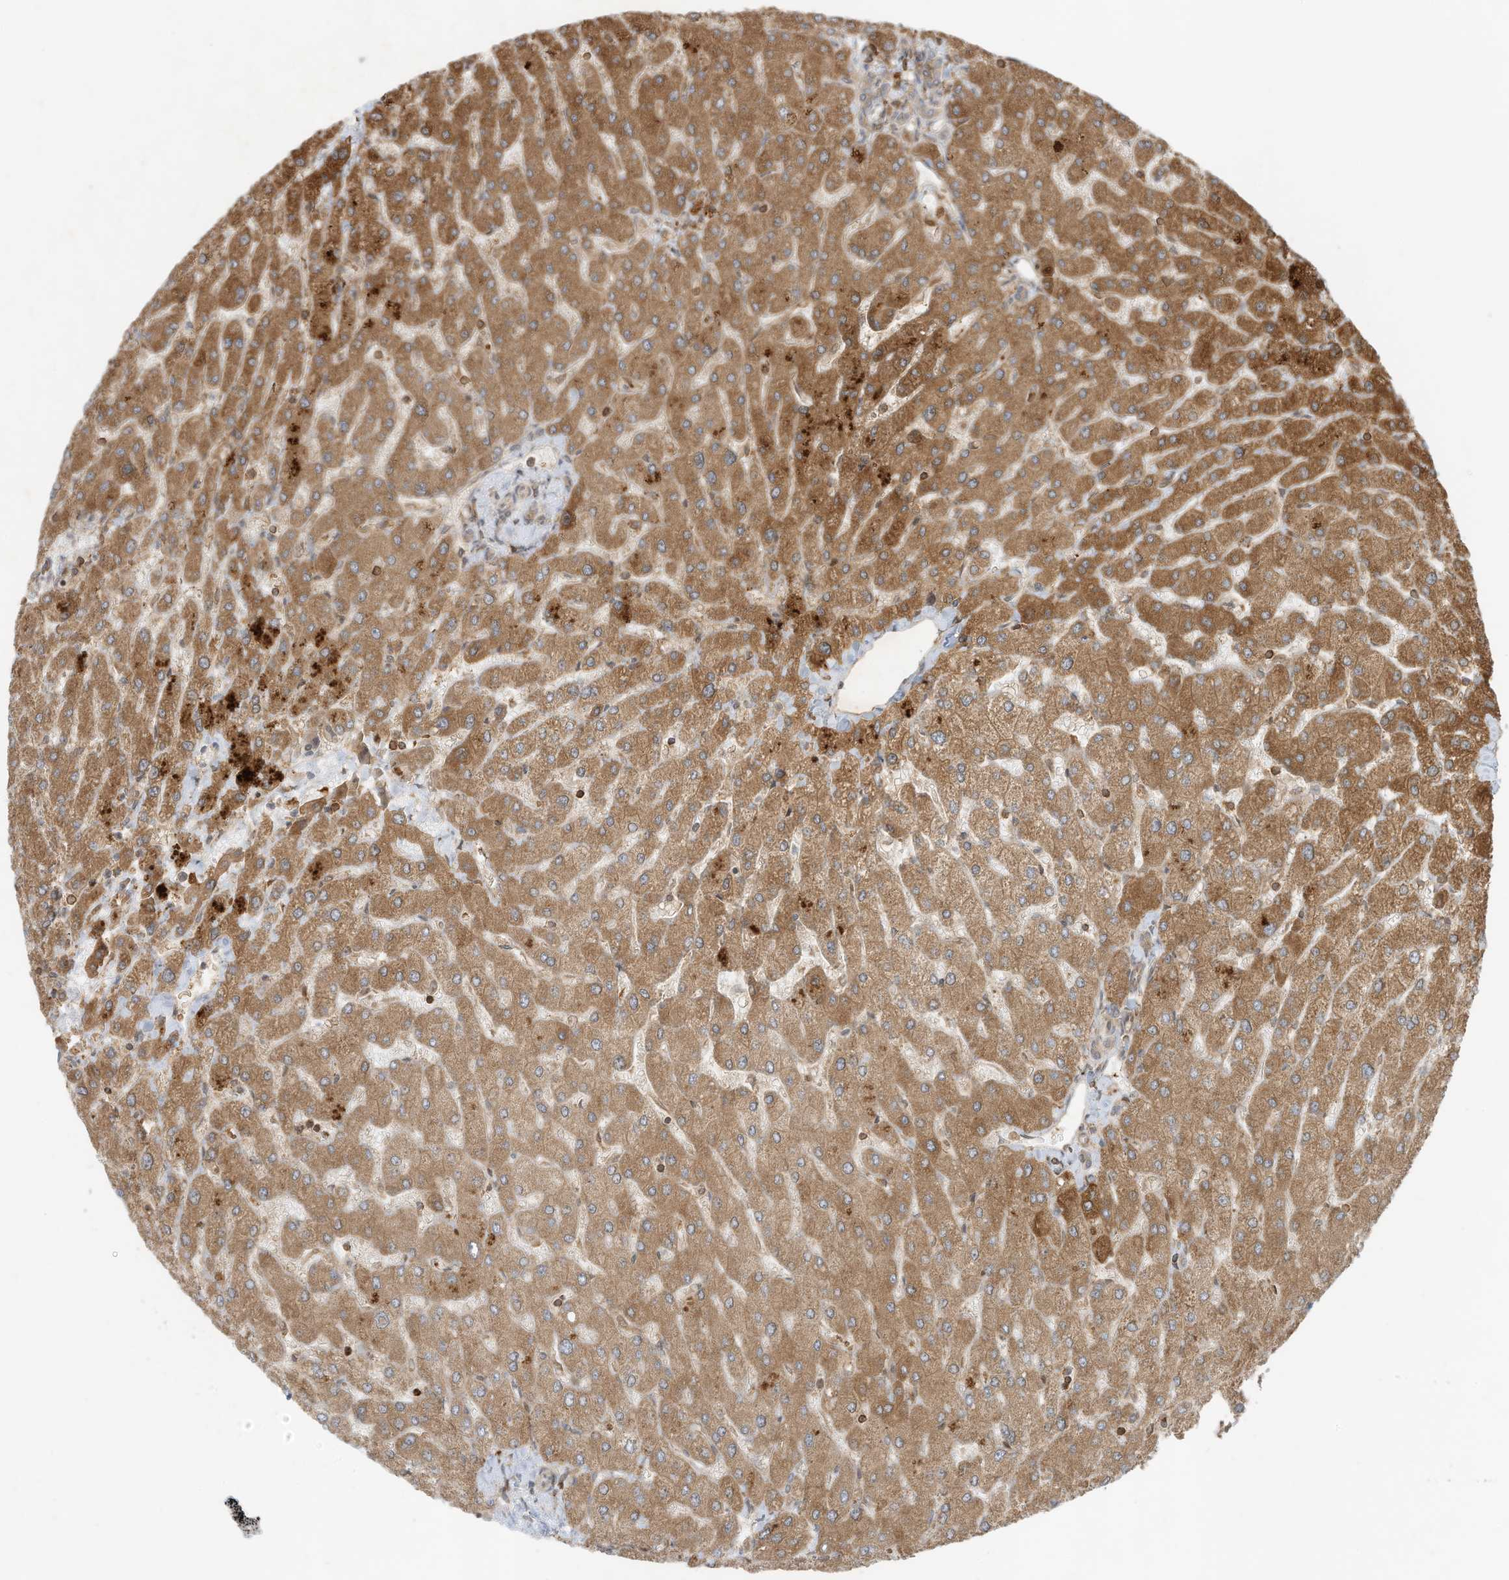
{"staining": {"intensity": "weak", "quantity": "25%-75%", "location": "cytoplasmic/membranous"}, "tissue": "liver", "cell_type": "Cholangiocytes", "image_type": "normal", "snomed": [{"axis": "morphology", "description": "Normal tissue, NOS"}, {"axis": "topography", "description": "Liver"}], "caption": "Brown immunohistochemical staining in normal human liver exhibits weak cytoplasmic/membranous staining in about 25%-75% of cholangiocytes.", "gene": "SLC25A12", "patient": {"sex": "male", "age": 55}}